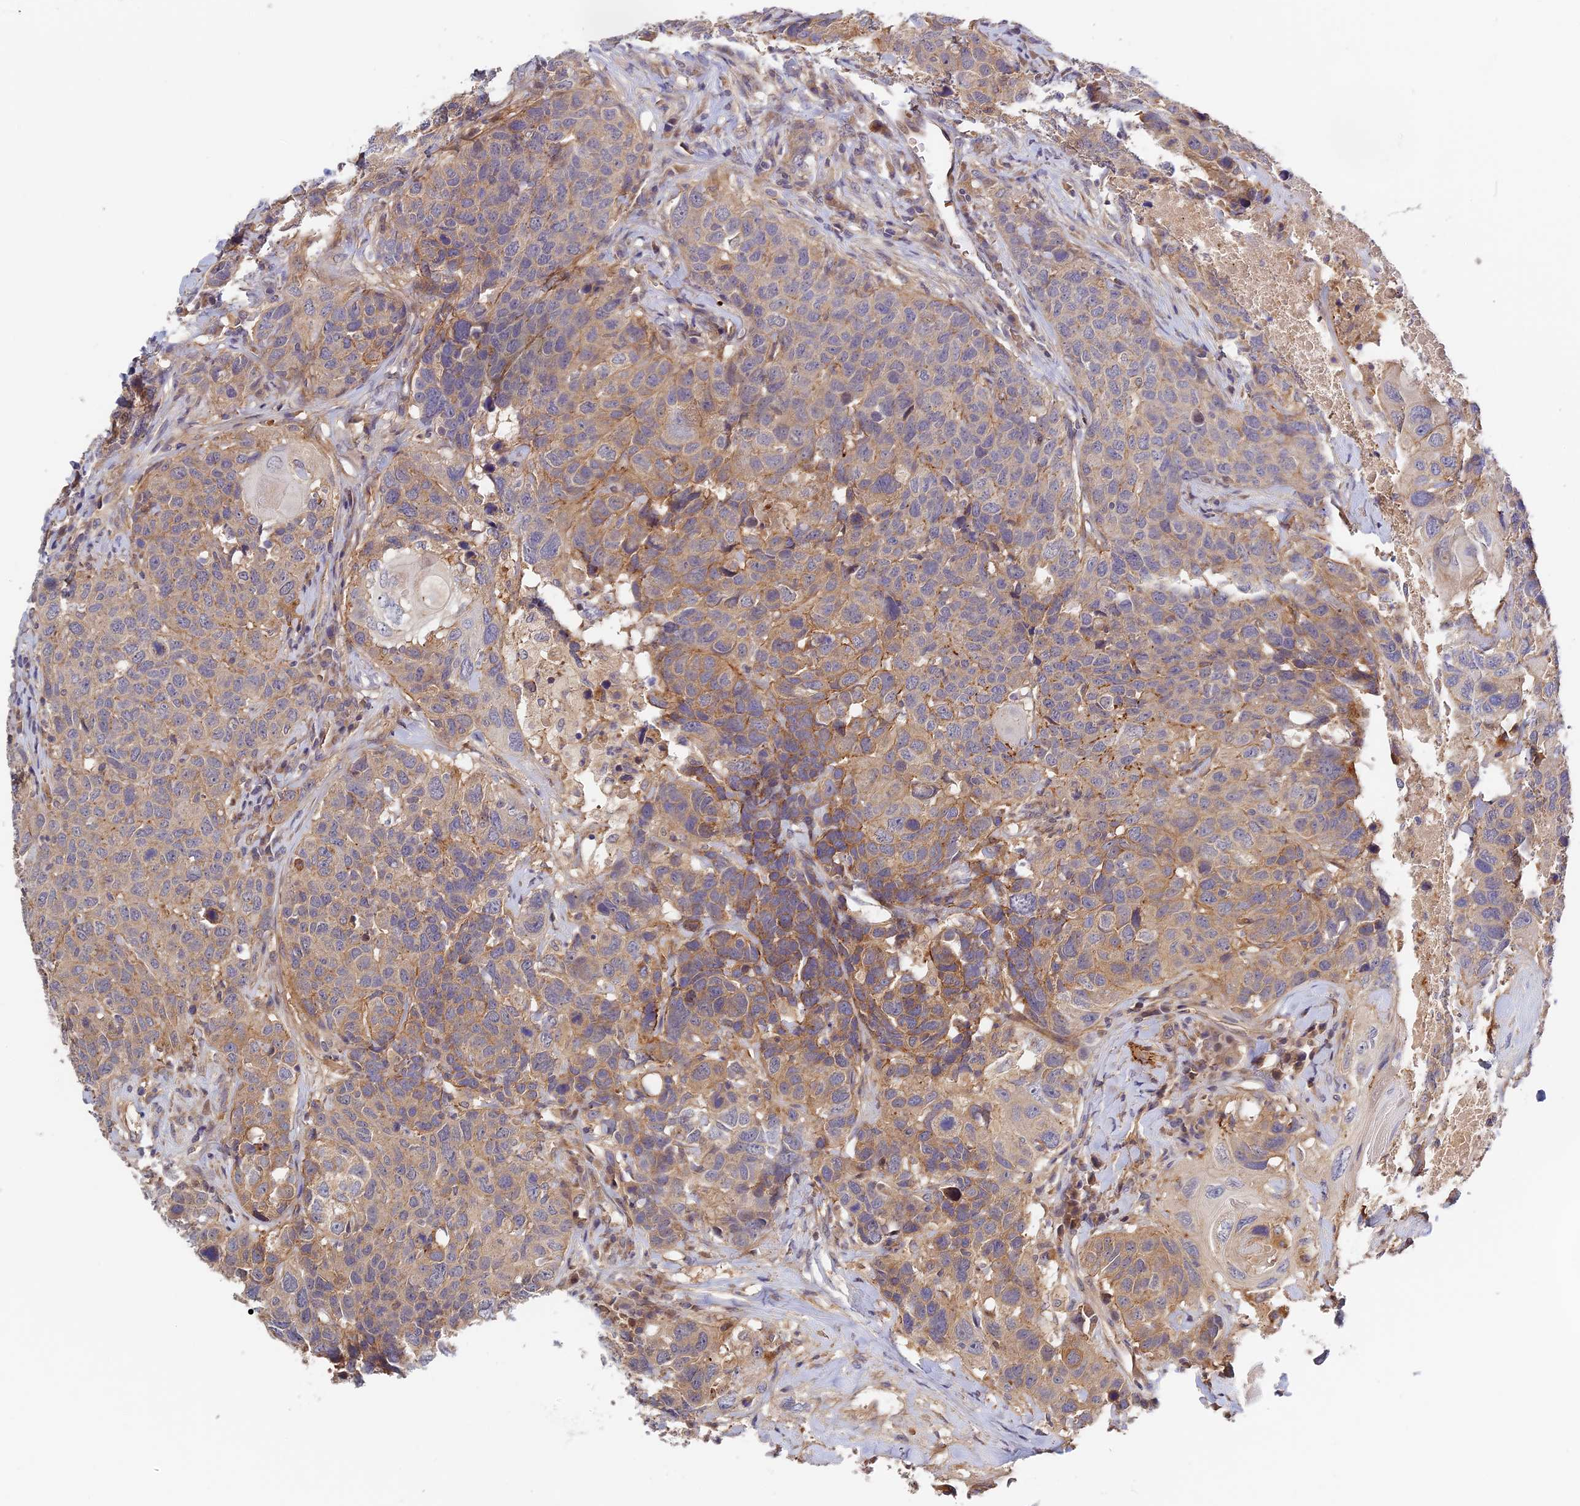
{"staining": {"intensity": "moderate", "quantity": "<25%", "location": "cytoplasmic/membranous"}, "tissue": "head and neck cancer", "cell_type": "Tumor cells", "image_type": "cancer", "snomed": [{"axis": "morphology", "description": "Squamous cell carcinoma, NOS"}, {"axis": "topography", "description": "Head-Neck"}], "caption": "IHC of head and neck cancer (squamous cell carcinoma) displays low levels of moderate cytoplasmic/membranous positivity in about <25% of tumor cells. Using DAB (3,3'-diaminobenzidine) (brown) and hematoxylin (blue) stains, captured at high magnification using brightfield microscopy.", "gene": "MISP3", "patient": {"sex": "male", "age": 66}}